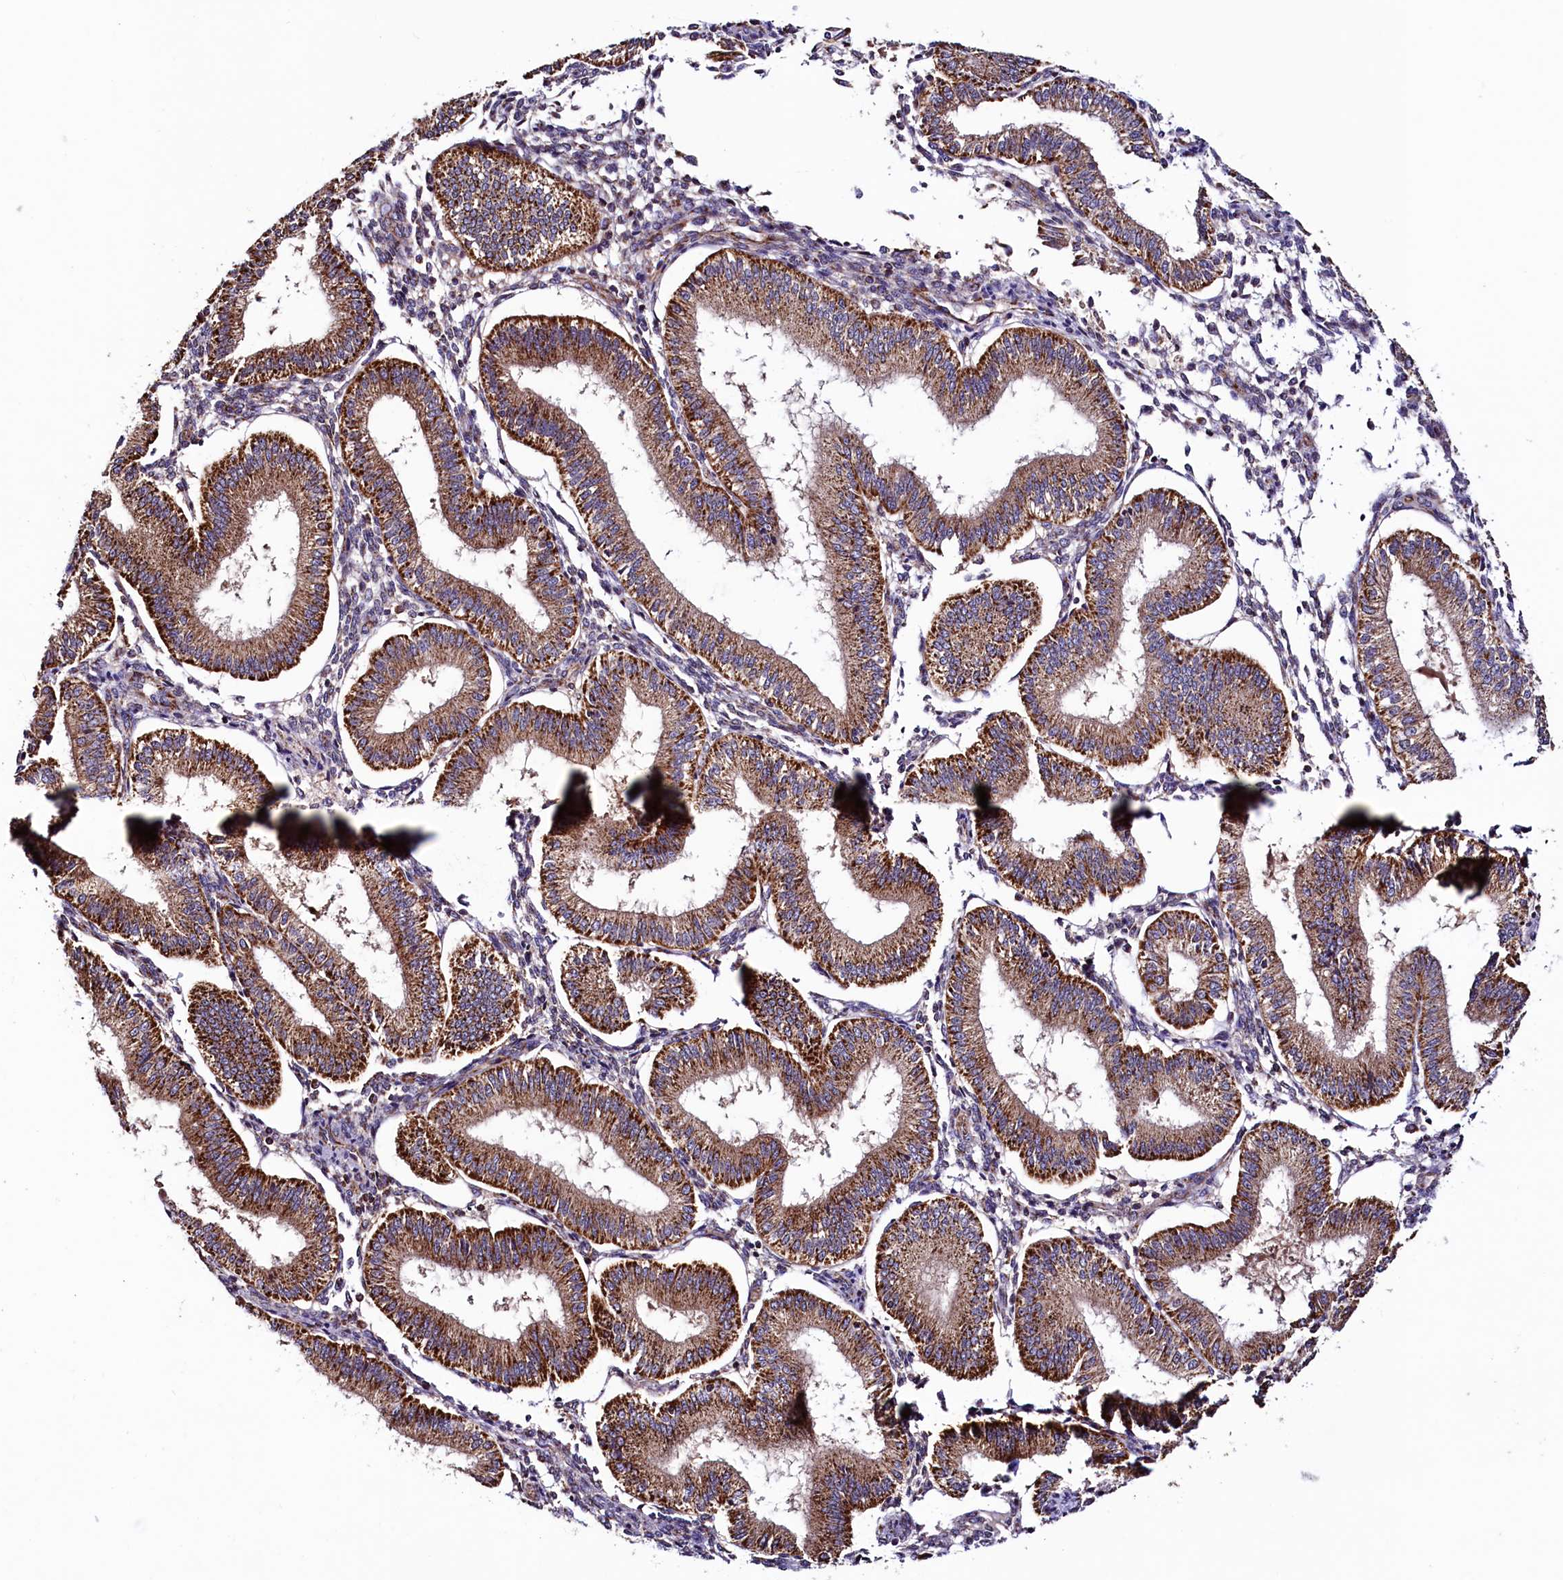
{"staining": {"intensity": "weak", "quantity": "25%-75%", "location": "cytoplasmic/membranous"}, "tissue": "endometrium", "cell_type": "Cells in endometrial stroma", "image_type": "normal", "snomed": [{"axis": "morphology", "description": "Normal tissue, NOS"}, {"axis": "topography", "description": "Endometrium"}], "caption": "This image displays IHC staining of unremarkable human endometrium, with low weak cytoplasmic/membranous staining in approximately 25%-75% of cells in endometrial stroma.", "gene": "STARD5", "patient": {"sex": "female", "age": 39}}